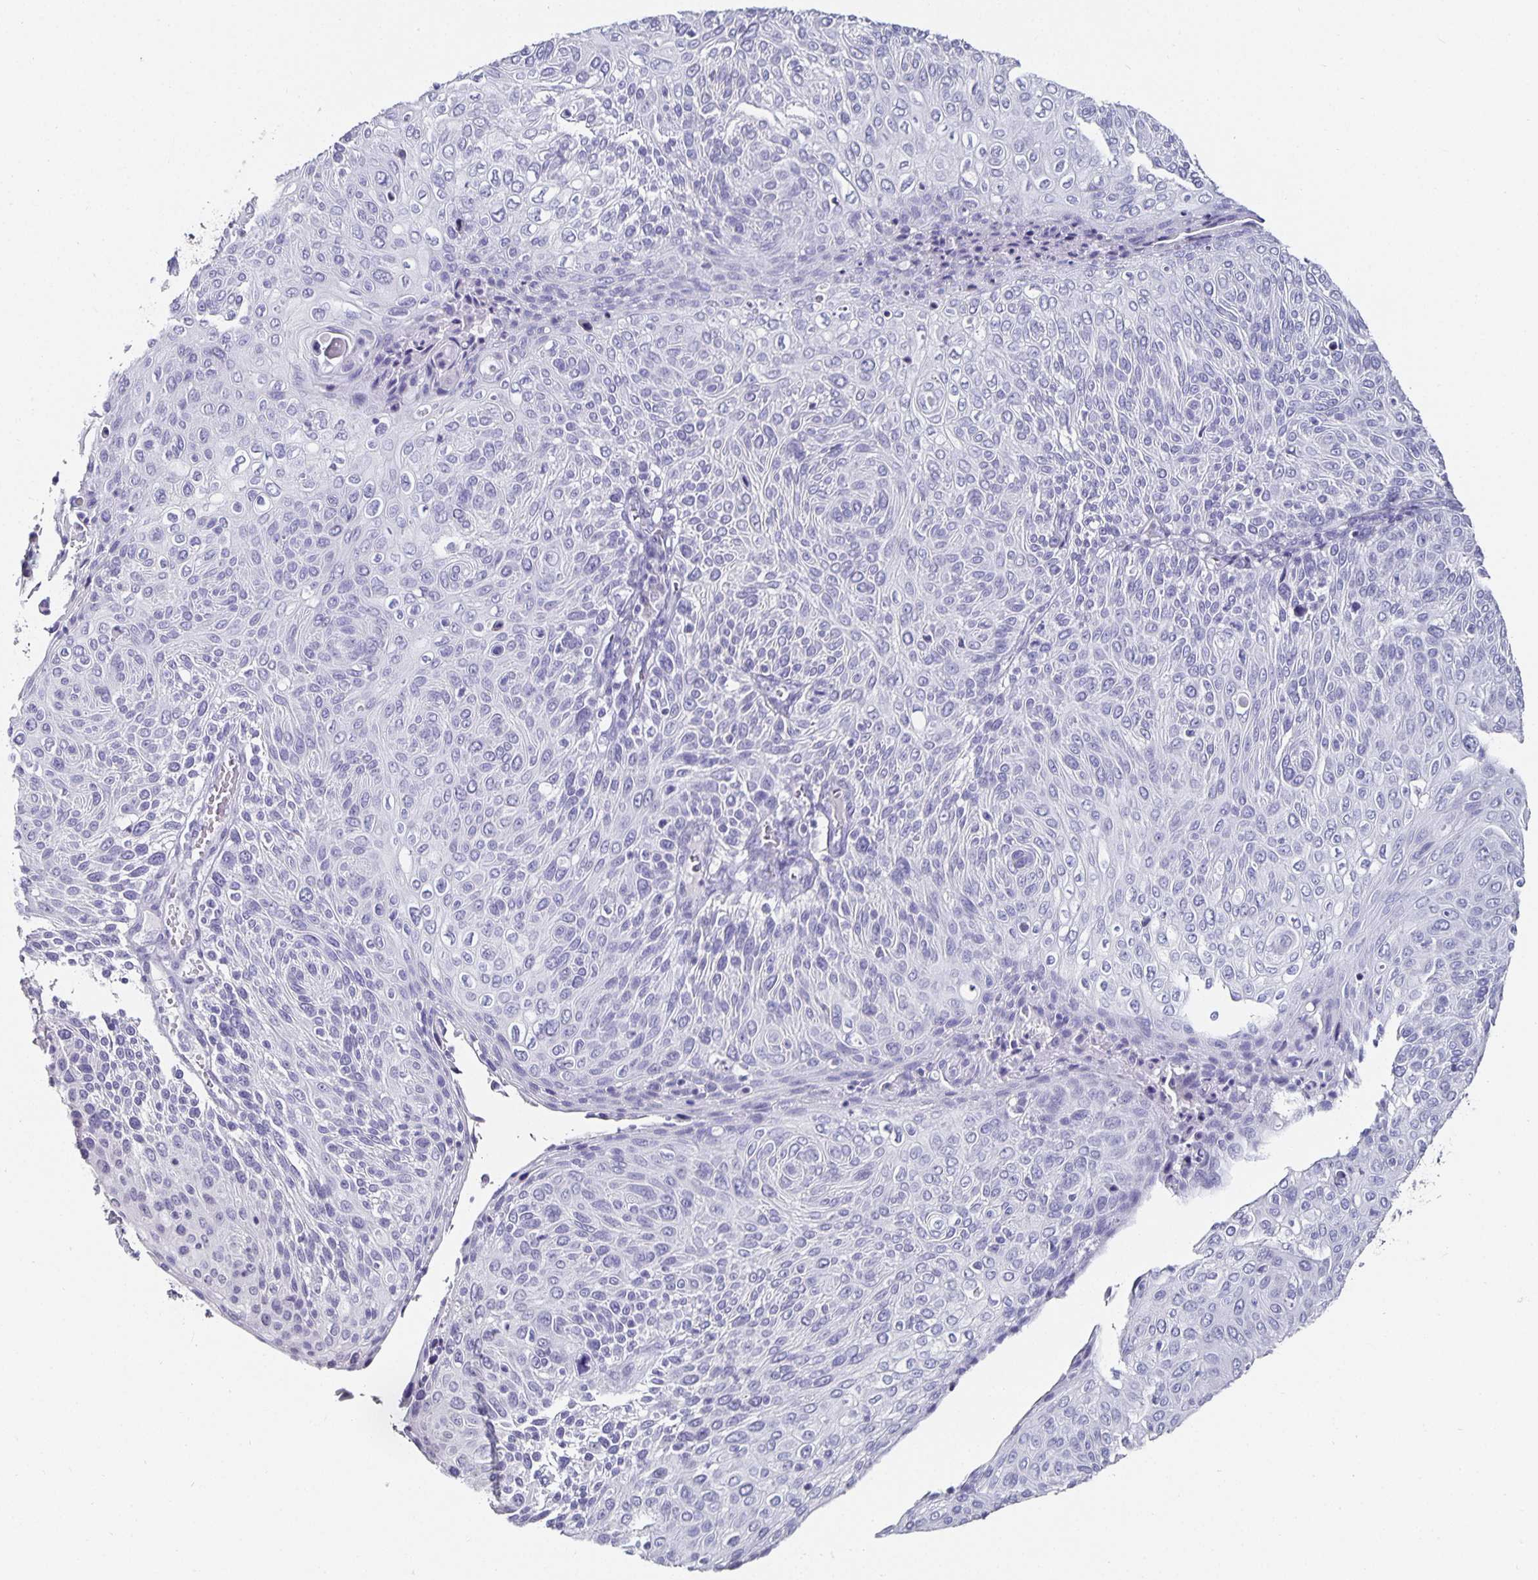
{"staining": {"intensity": "negative", "quantity": "none", "location": "none"}, "tissue": "cervical cancer", "cell_type": "Tumor cells", "image_type": "cancer", "snomed": [{"axis": "morphology", "description": "Squamous cell carcinoma, NOS"}, {"axis": "topography", "description": "Cervix"}], "caption": "An IHC image of squamous cell carcinoma (cervical) is shown. There is no staining in tumor cells of squamous cell carcinoma (cervical).", "gene": "CHGA", "patient": {"sex": "female", "age": 31}}